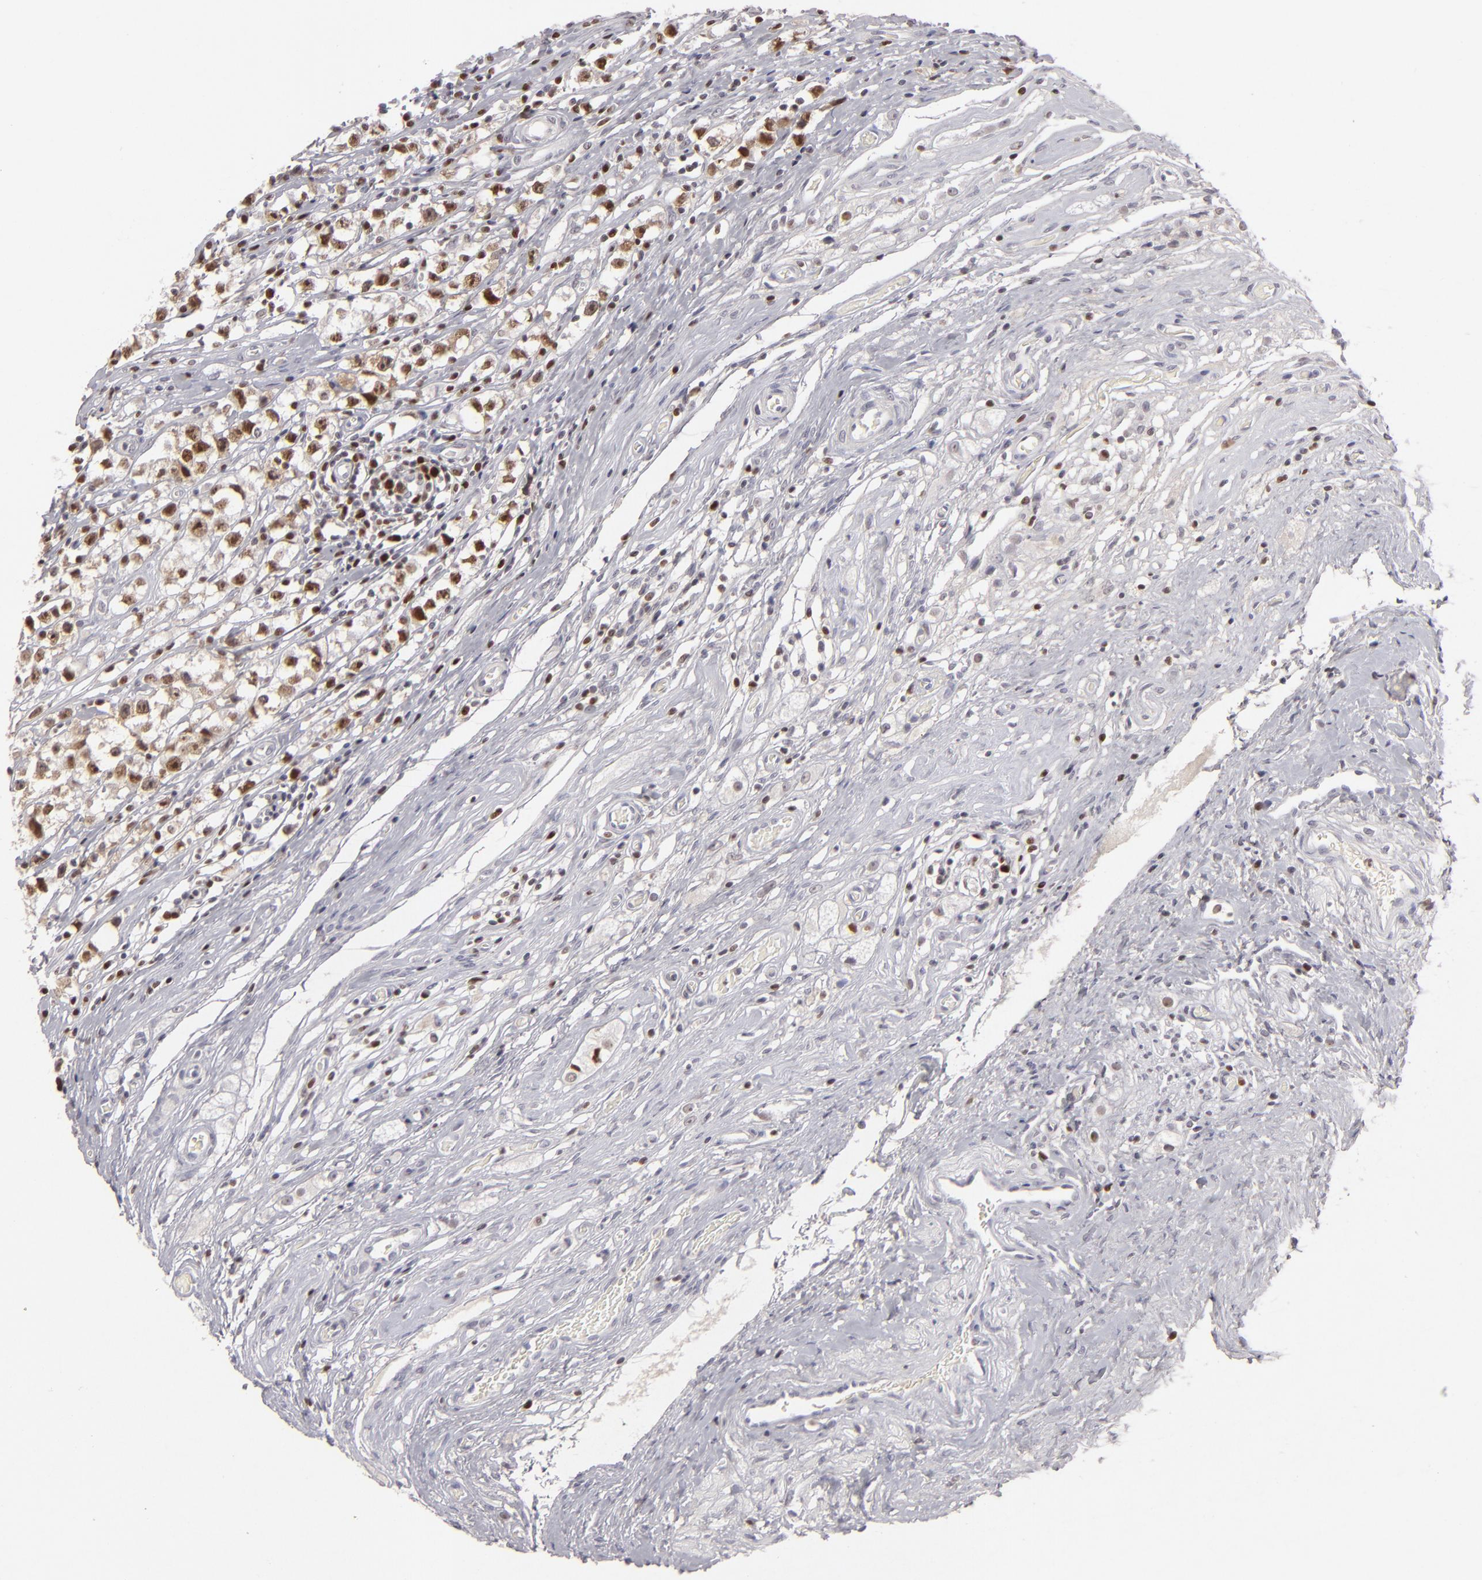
{"staining": {"intensity": "moderate", "quantity": ">75%", "location": "nuclear"}, "tissue": "testis cancer", "cell_type": "Tumor cells", "image_type": "cancer", "snomed": [{"axis": "morphology", "description": "Seminoma, NOS"}, {"axis": "topography", "description": "Testis"}], "caption": "Protein expression by IHC shows moderate nuclear positivity in approximately >75% of tumor cells in testis cancer.", "gene": "FEN1", "patient": {"sex": "male", "age": 35}}